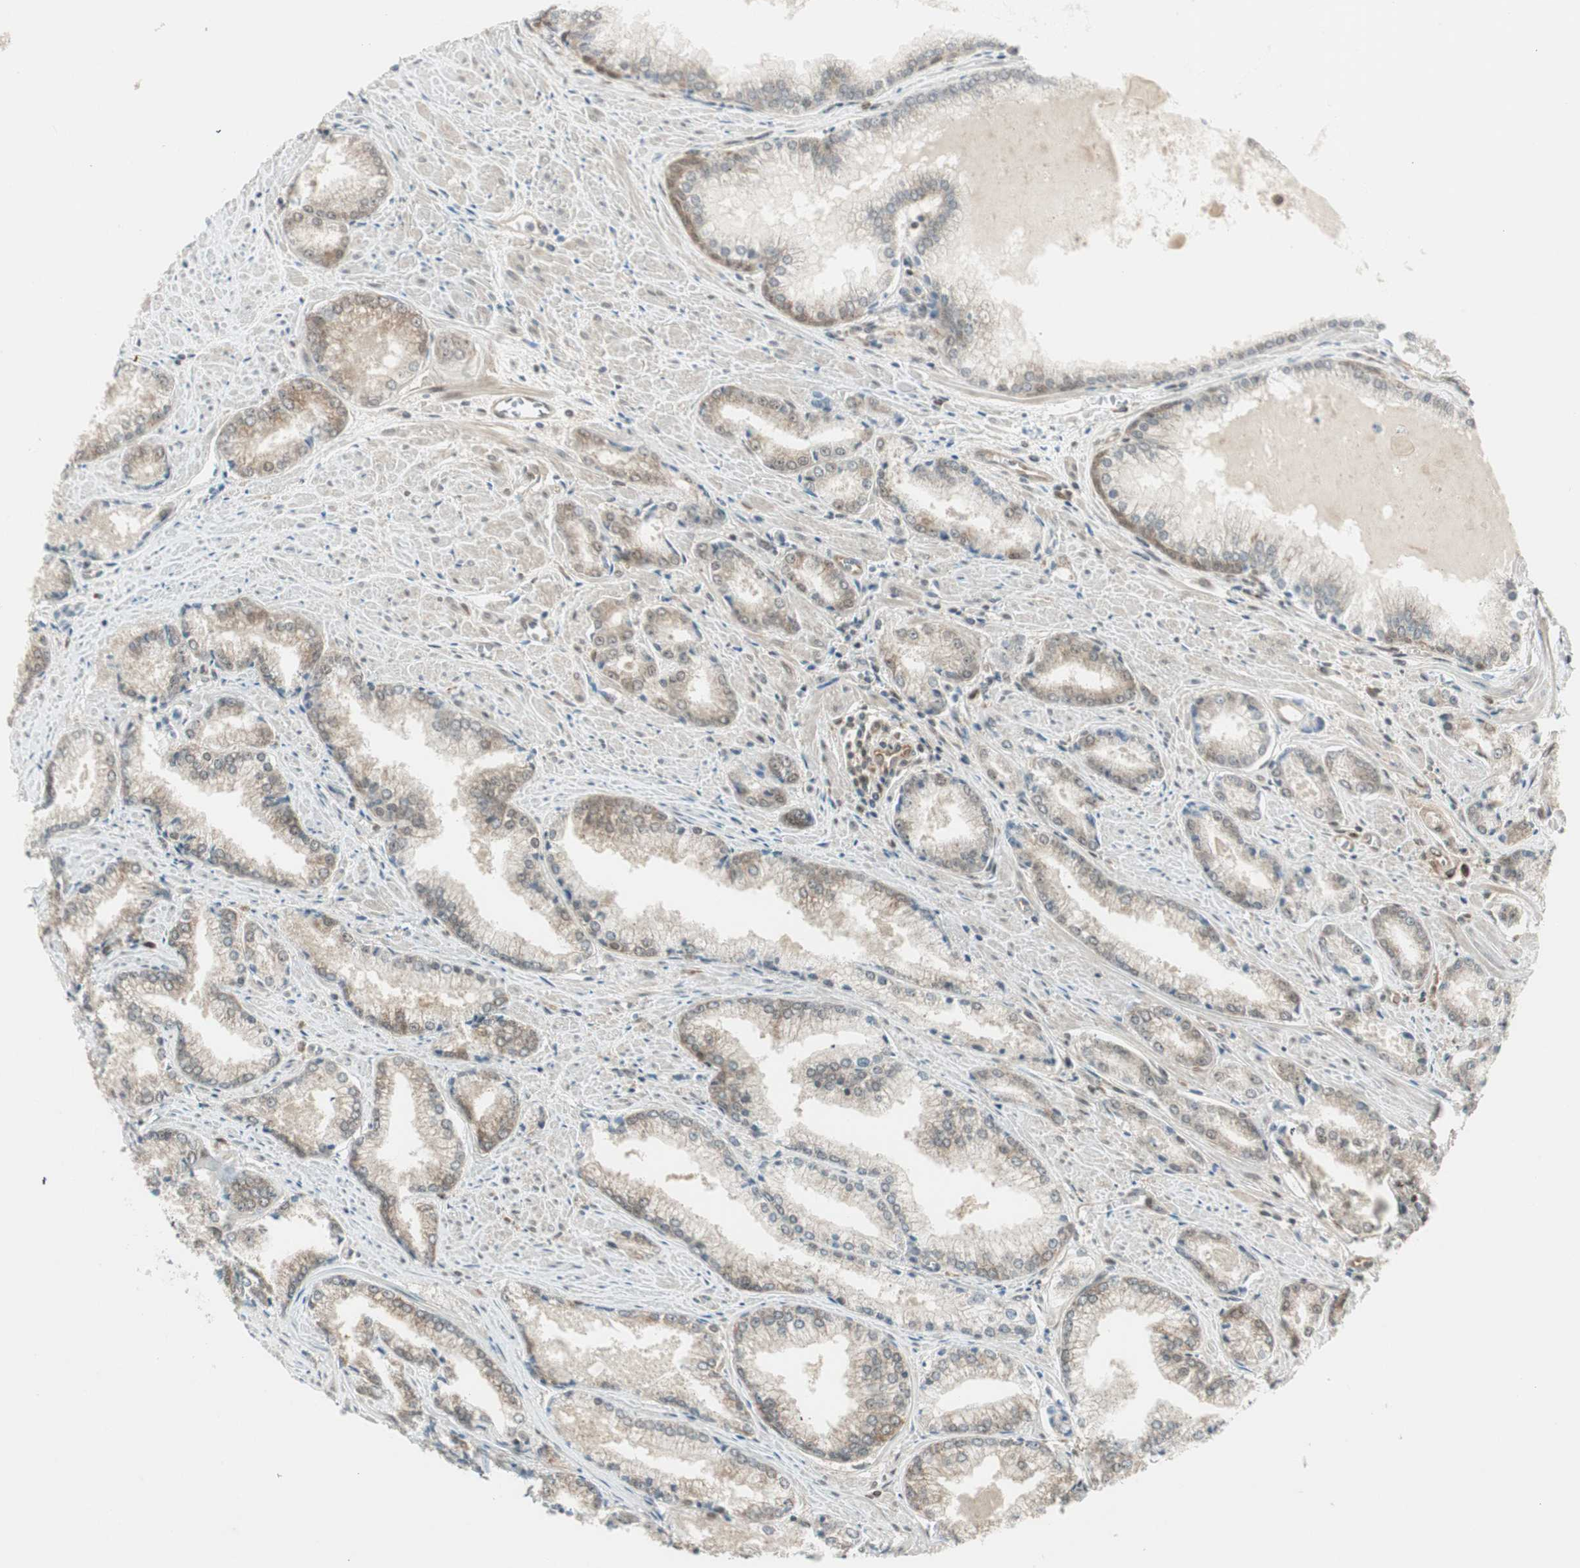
{"staining": {"intensity": "weak", "quantity": "<25%", "location": "cytoplasmic/membranous"}, "tissue": "prostate cancer", "cell_type": "Tumor cells", "image_type": "cancer", "snomed": [{"axis": "morphology", "description": "Adenocarcinoma, Low grade"}, {"axis": "topography", "description": "Prostate"}], "caption": "This is an IHC micrograph of prostate low-grade adenocarcinoma. There is no expression in tumor cells.", "gene": "IPO5", "patient": {"sex": "male", "age": 64}}